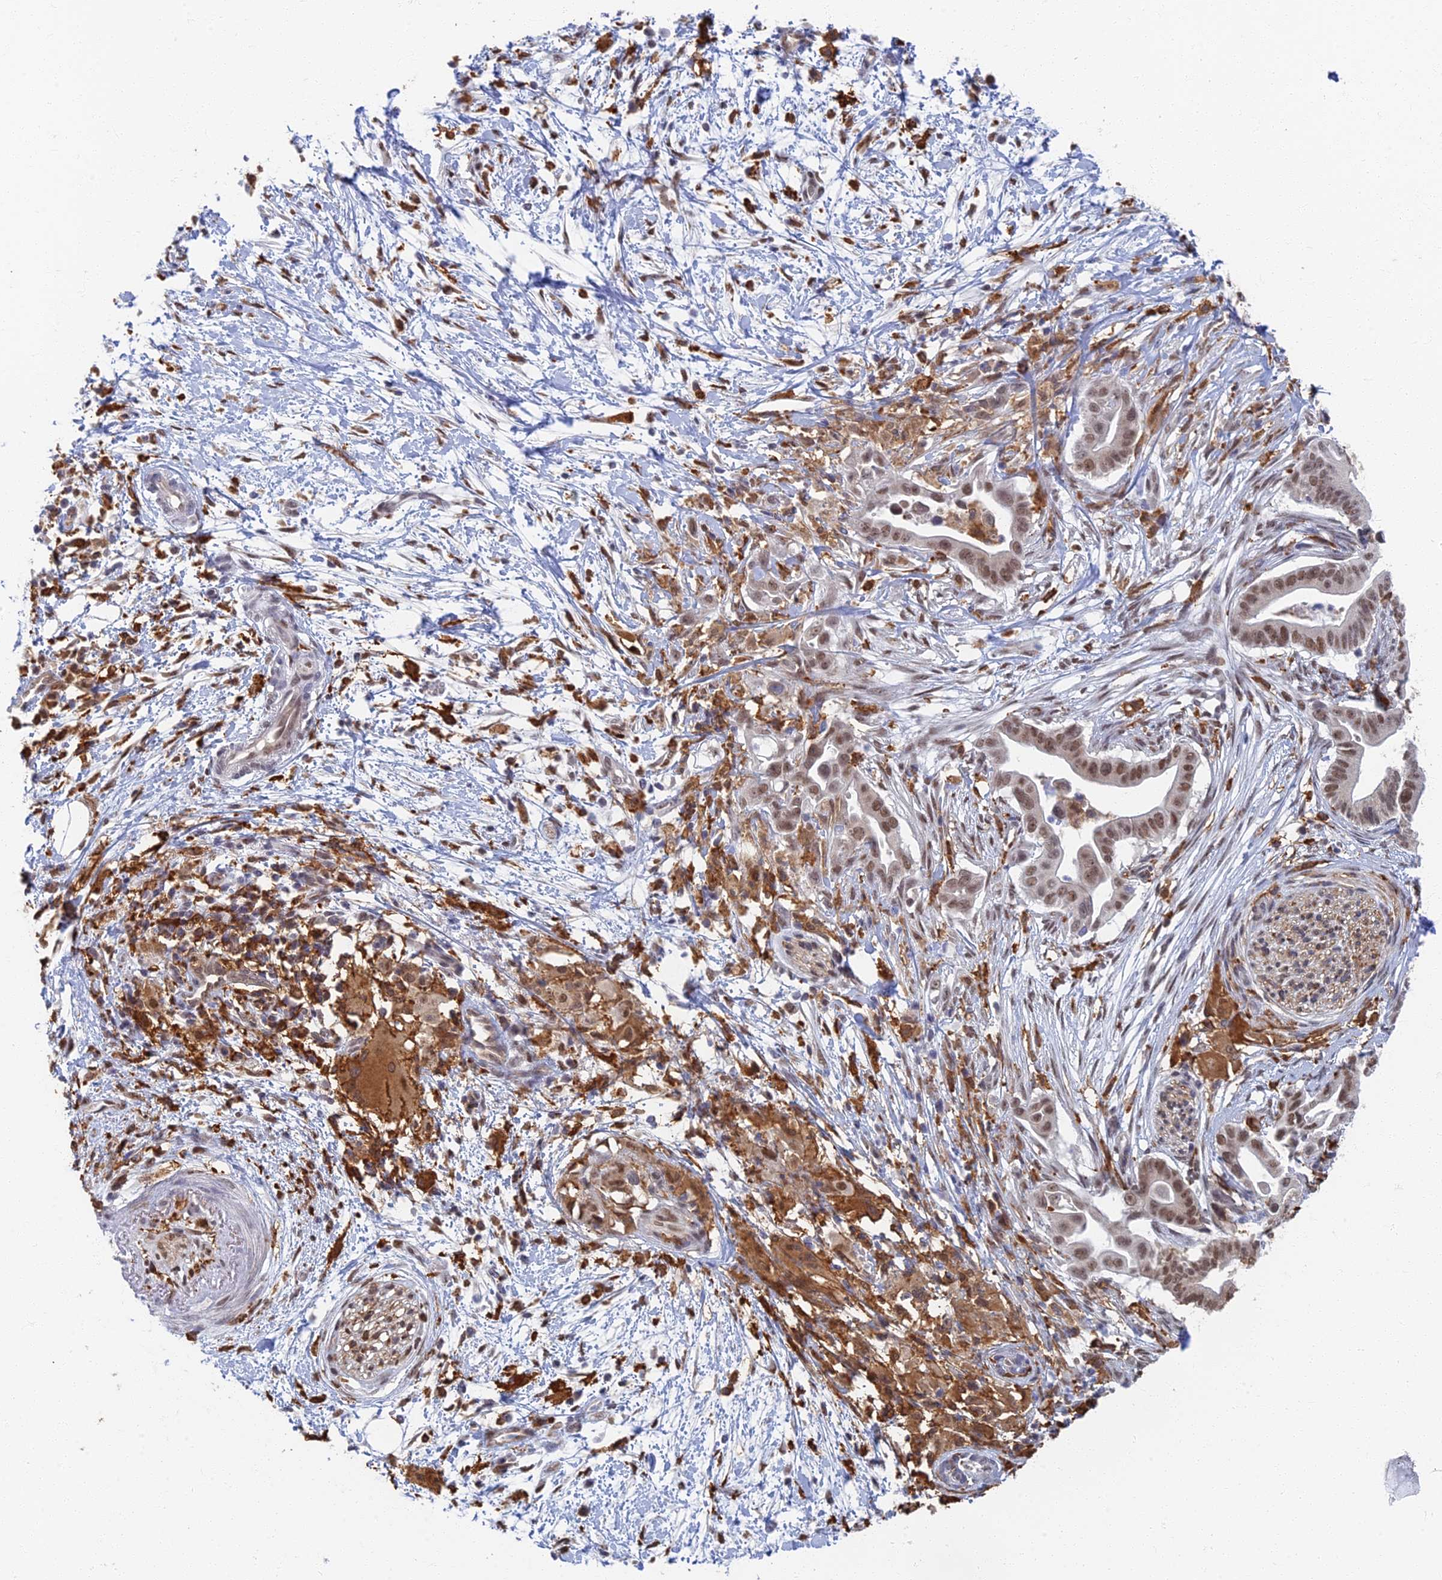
{"staining": {"intensity": "moderate", "quantity": ">75%", "location": "nuclear"}, "tissue": "pancreatic cancer", "cell_type": "Tumor cells", "image_type": "cancer", "snomed": [{"axis": "morphology", "description": "Adenocarcinoma, NOS"}, {"axis": "topography", "description": "Pancreas"}], "caption": "Protein expression analysis of human pancreatic cancer (adenocarcinoma) reveals moderate nuclear staining in approximately >75% of tumor cells. (IHC, brightfield microscopy, high magnification).", "gene": "GPATCH1", "patient": {"sex": "male", "age": 68}}